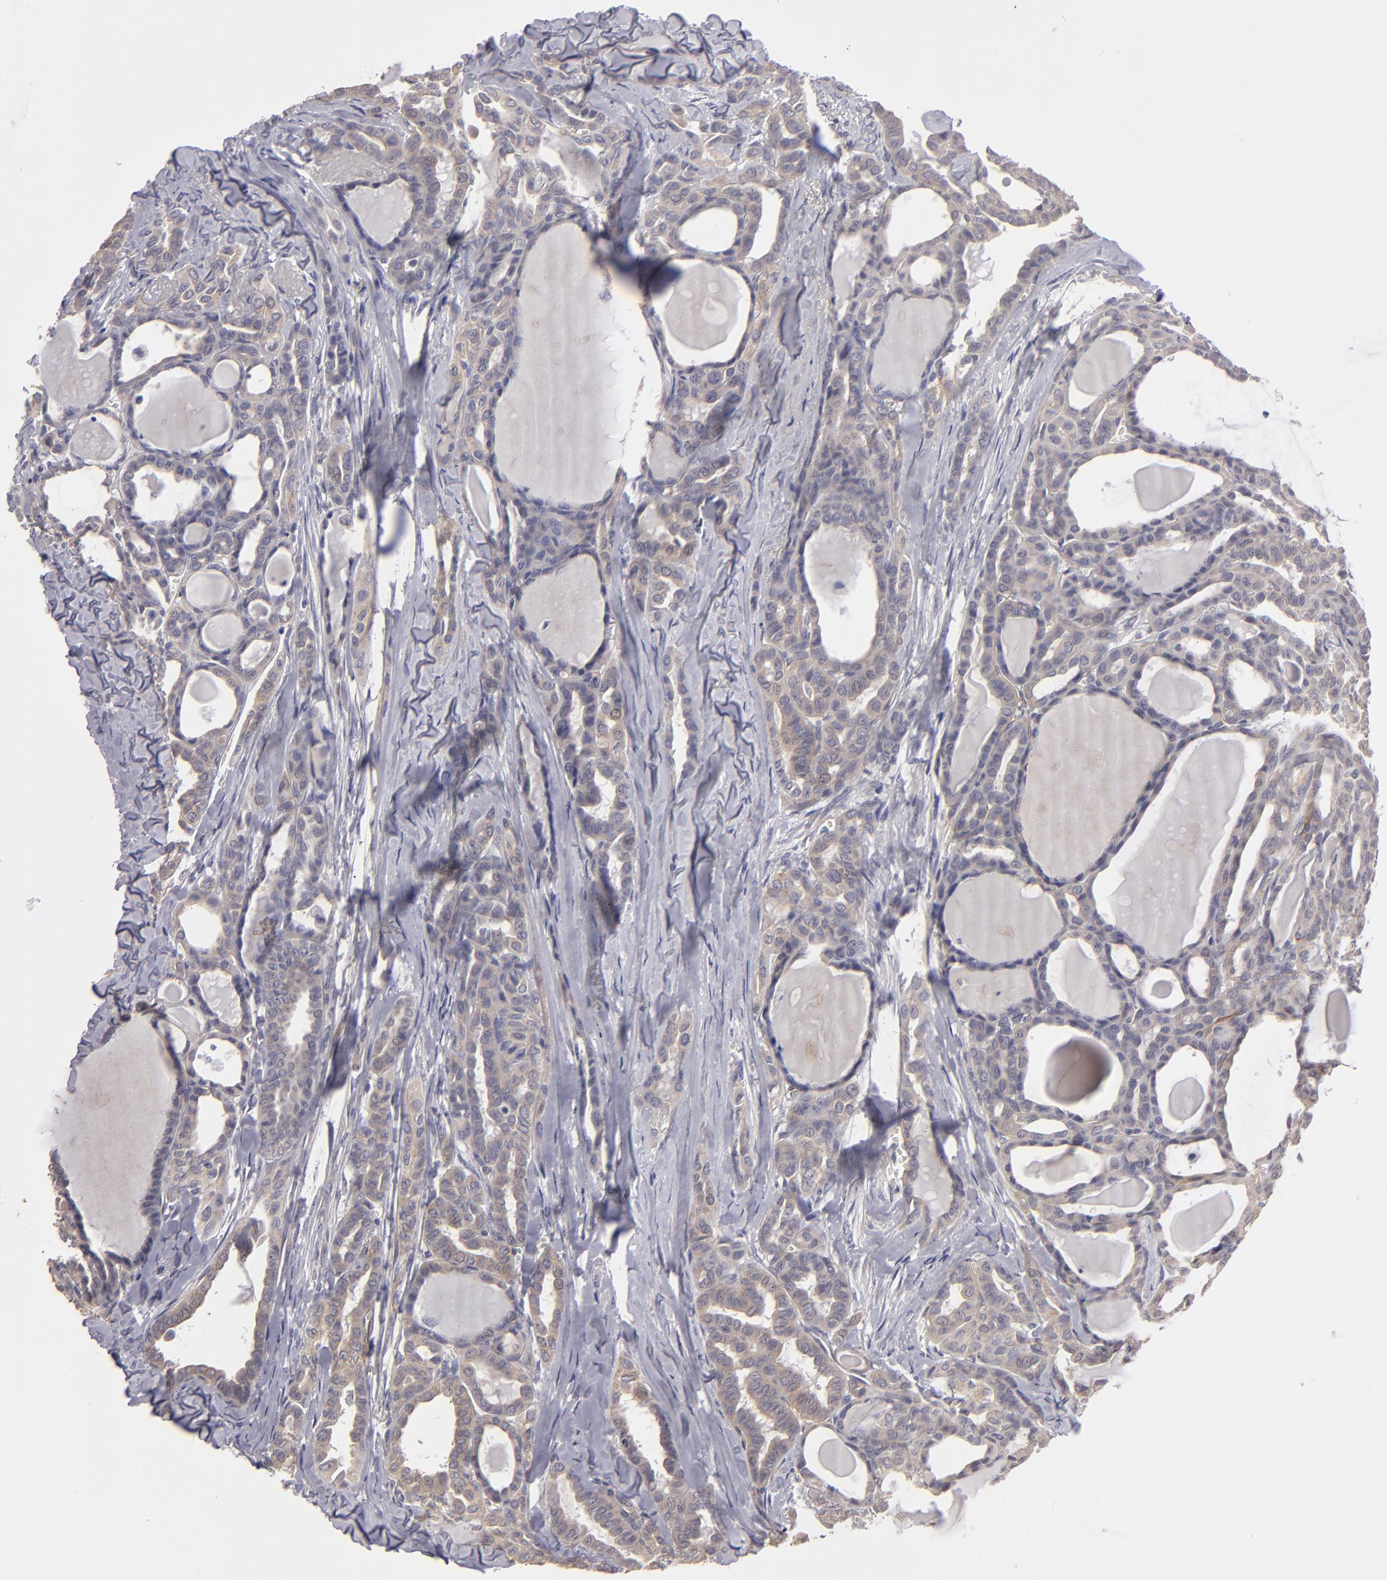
{"staining": {"intensity": "weak", "quantity": ">75%", "location": "cytoplasmic/membranous"}, "tissue": "thyroid cancer", "cell_type": "Tumor cells", "image_type": "cancer", "snomed": [{"axis": "morphology", "description": "Carcinoma, NOS"}, {"axis": "topography", "description": "Thyroid gland"}], "caption": "The micrograph reveals immunohistochemical staining of carcinoma (thyroid). There is weak cytoplasmic/membranous expression is appreciated in about >75% of tumor cells.", "gene": "ZNF175", "patient": {"sex": "female", "age": 91}}